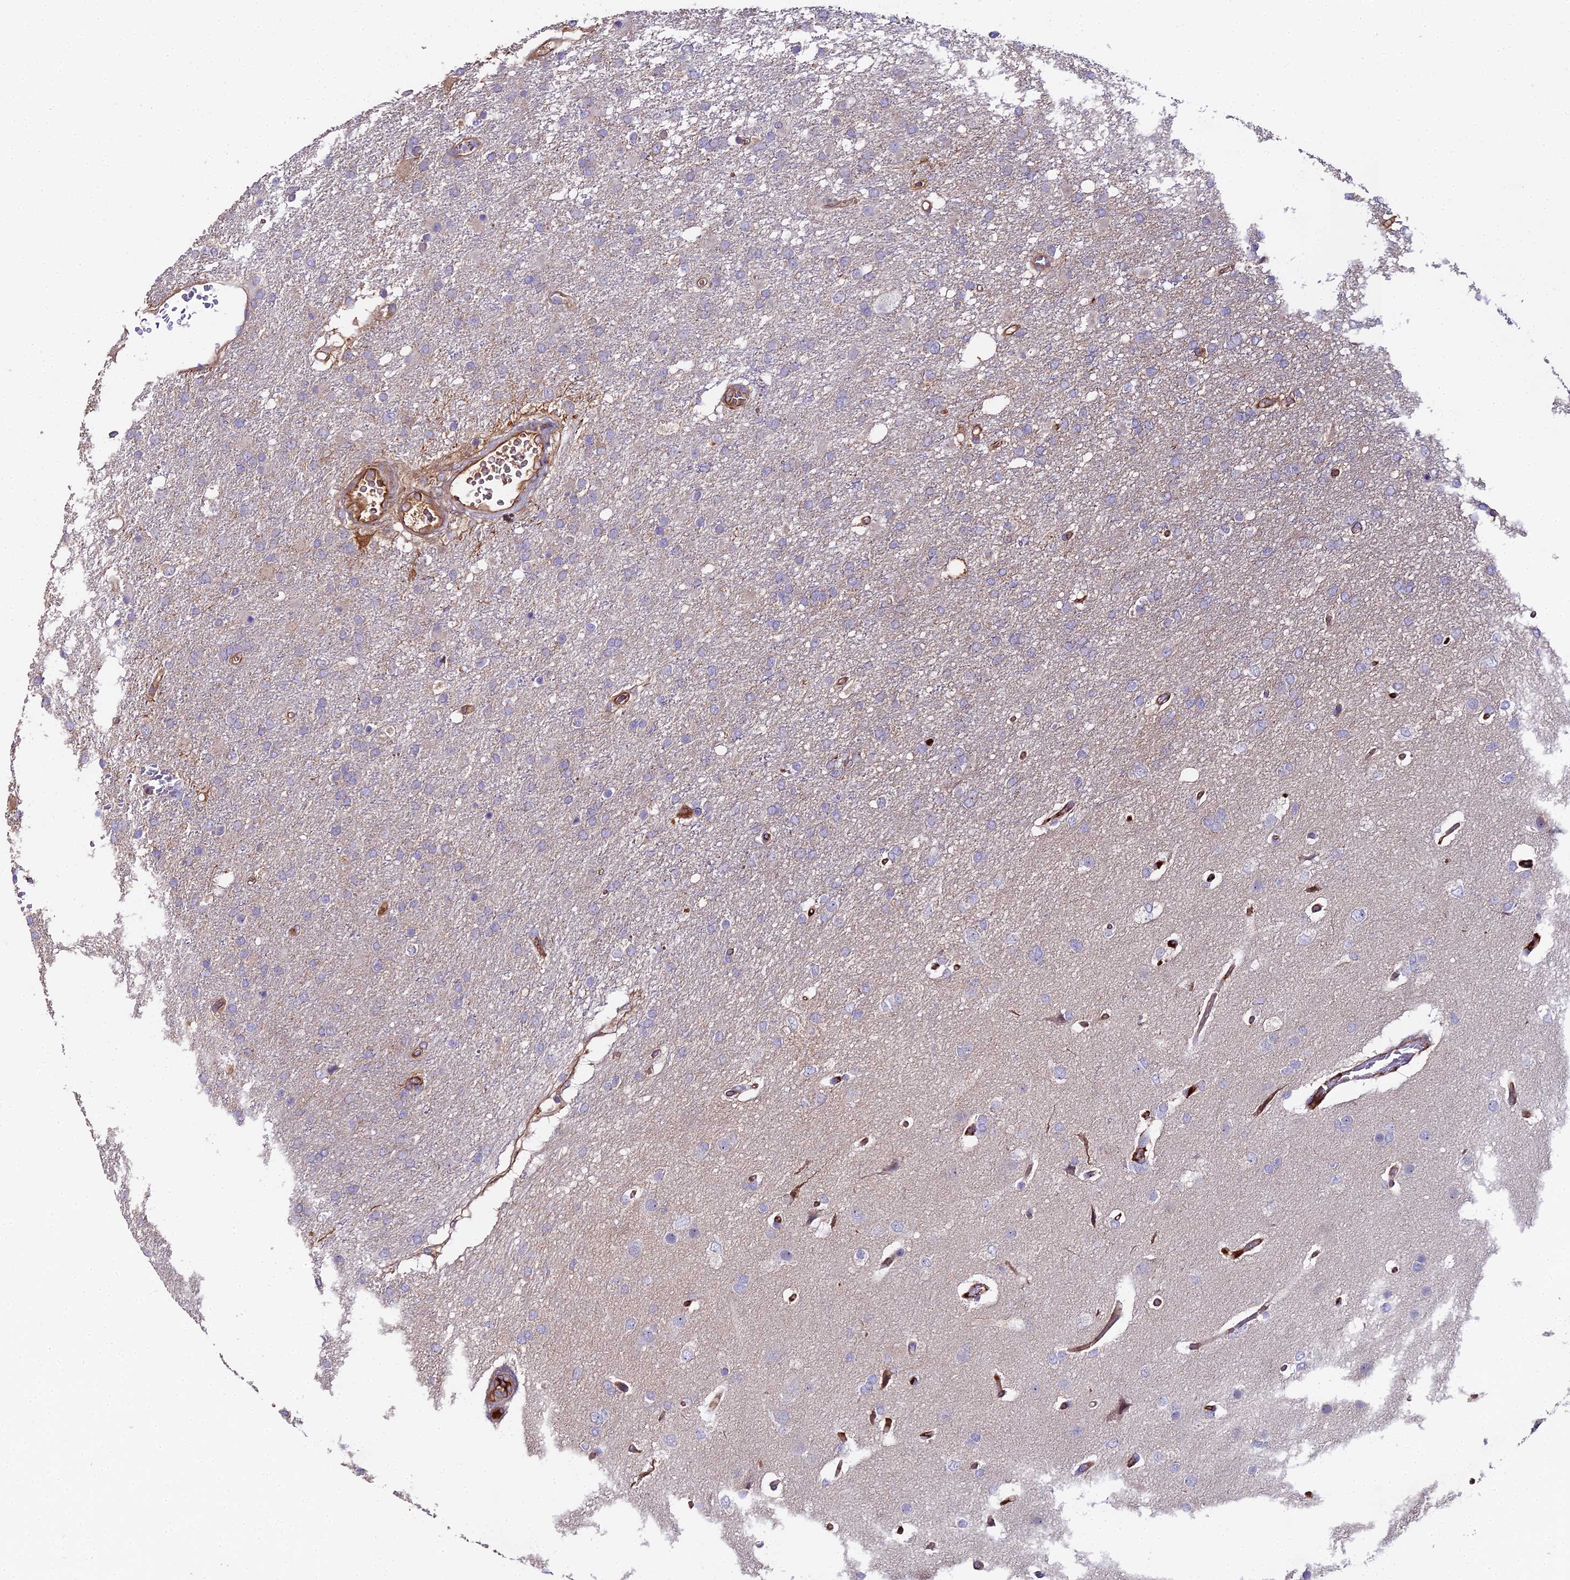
{"staining": {"intensity": "negative", "quantity": "none", "location": "none"}, "tissue": "glioma", "cell_type": "Tumor cells", "image_type": "cancer", "snomed": [{"axis": "morphology", "description": "Glioma, malignant, High grade"}, {"axis": "topography", "description": "Brain"}], "caption": "The image exhibits no significant expression in tumor cells of high-grade glioma (malignant).", "gene": "BEX4", "patient": {"sex": "female", "age": 74}}